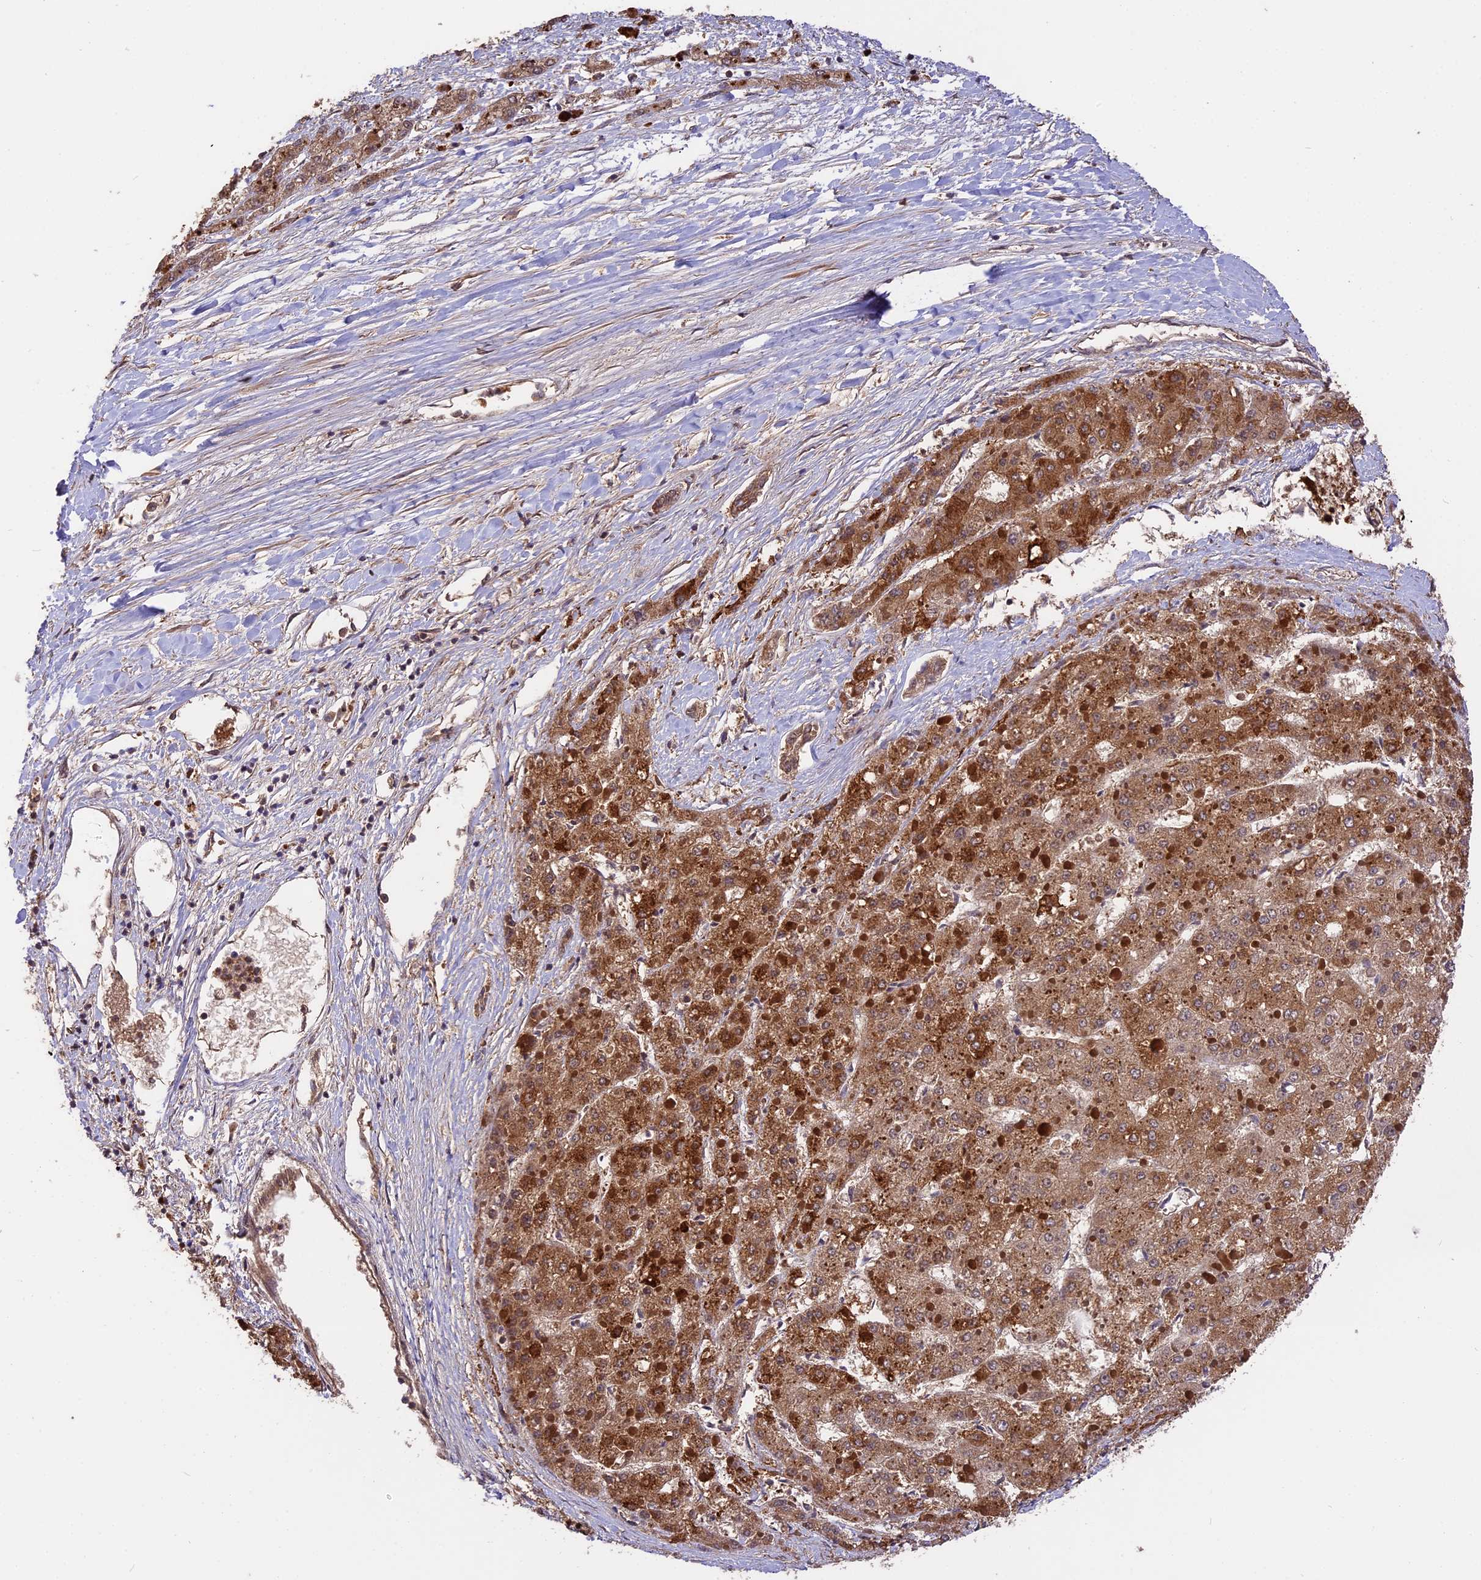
{"staining": {"intensity": "moderate", "quantity": ">75%", "location": "cytoplasmic/membranous"}, "tissue": "liver cancer", "cell_type": "Tumor cells", "image_type": "cancer", "snomed": [{"axis": "morphology", "description": "Carcinoma, Hepatocellular, NOS"}, {"axis": "topography", "description": "Liver"}], "caption": "A high-resolution image shows IHC staining of liver hepatocellular carcinoma, which exhibits moderate cytoplasmic/membranous staining in approximately >75% of tumor cells.", "gene": "ESCO1", "patient": {"sex": "female", "age": 73}}